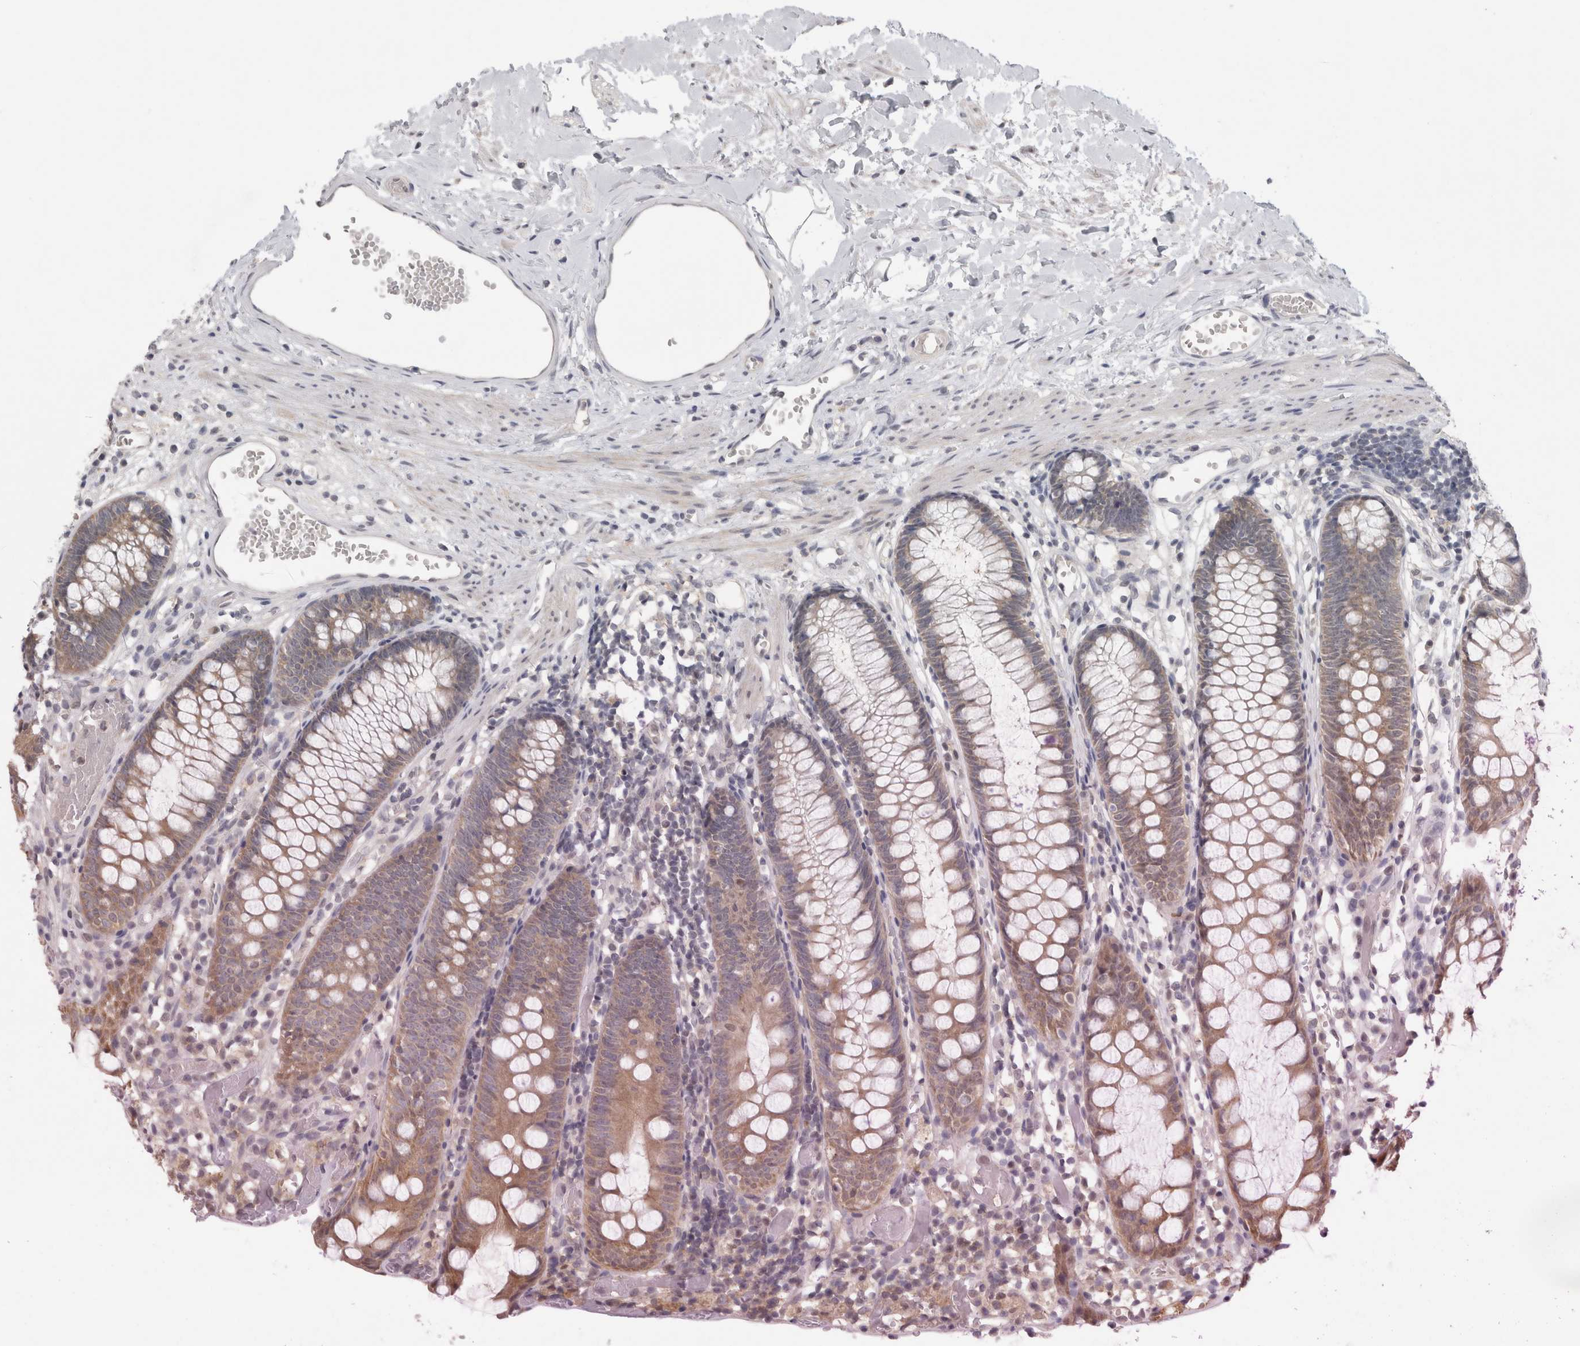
{"staining": {"intensity": "negative", "quantity": "none", "location": "none"}, "tissue": "colon", "cell_type": "Endothelial cells", "image_type": "normal", "snomed": [{"axis": "morphology", "description": "Normal tissue, NOS"}, {"axis": "topography", "description": "Colon"}], "caption": "Immunohistochemistry (IHC) of benign colon reveals no staining in endothelial cells. (DAB (3,3'-diaminobenzidine) immunohistochemistry (IHC) visualized using brightfield microscopy, high magnification).", "gene": "PIGP", "patient": {"sex": "male", "age": 14}}